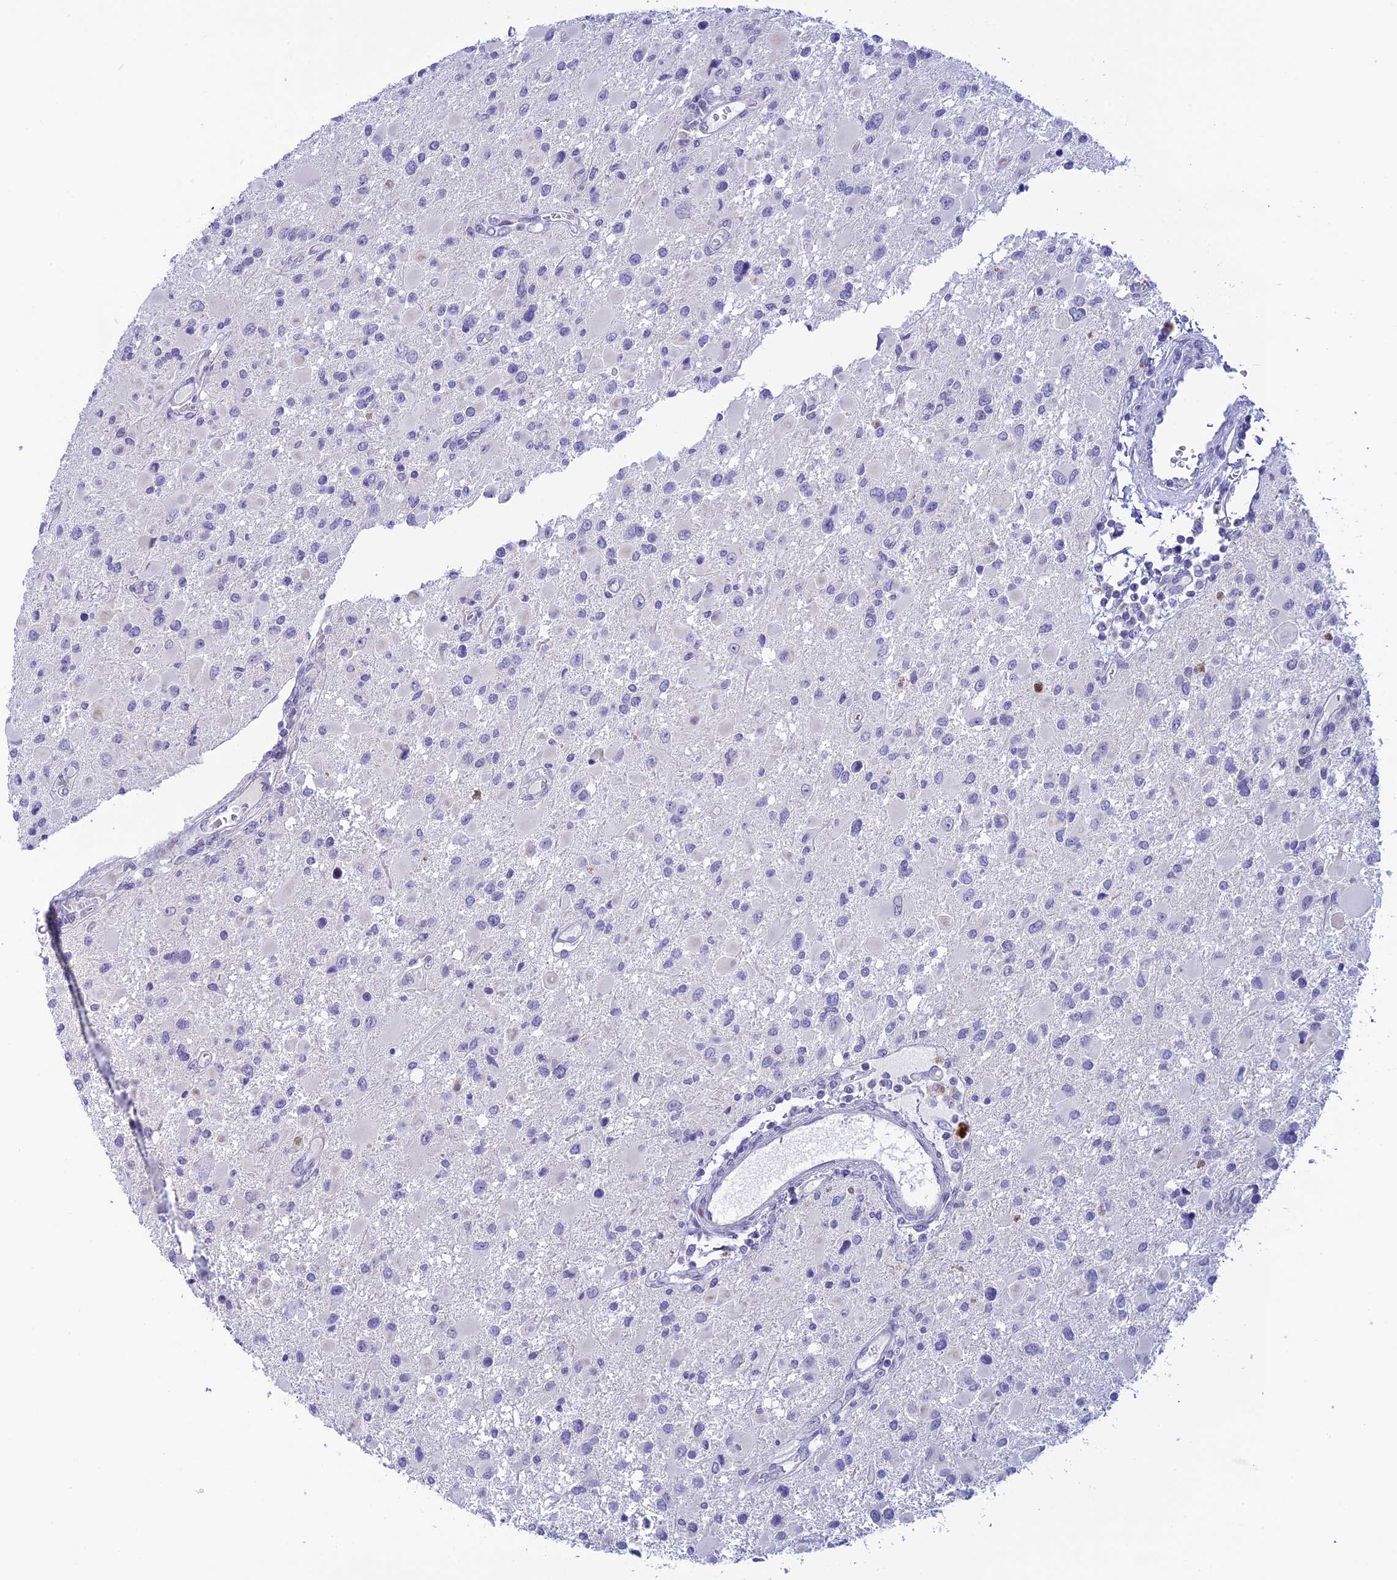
{"staining": {"intensity": "negative", "quantity": "none", "location": "none"}, "tissue": "glioma", "cell_type": "Tumor cells", "image_type": "cancer", "snomed": [{"axis": "morphology", "description": "Glioma, malignant, High grade"}, {"axis": "topography", "description": "Brain"}], "caption": "An immunohistochemistry image of glioma is shown. There is no staining in tumor cells of glioma.", "gene": "RASGEF1B", "patient": {"sex": "male", "age": 53}}